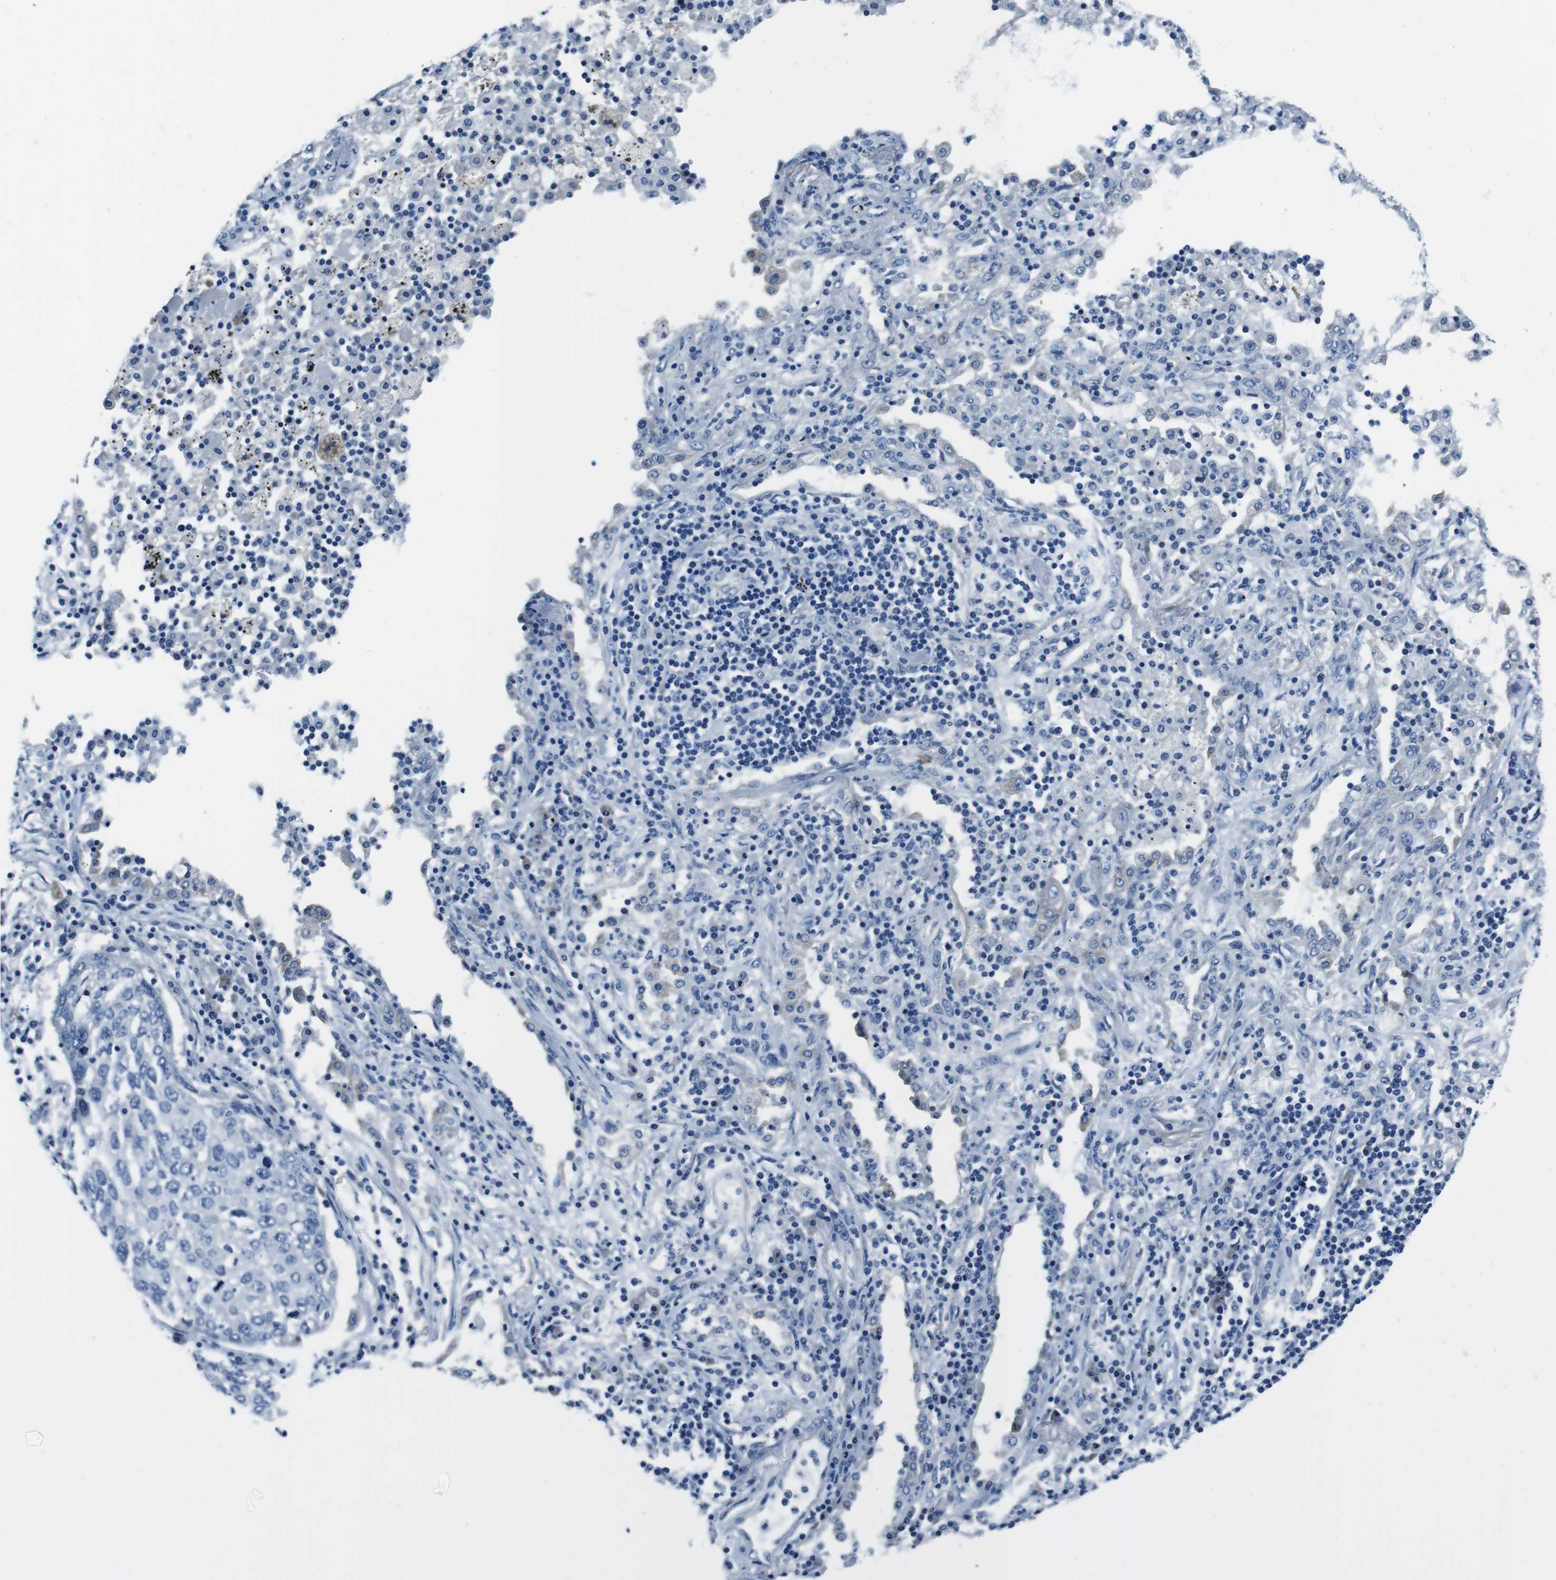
{"staining": {"intensity": "negative", "quantity": "none", "location": "none"}, "tissue": "lung cancer", "cell_type": "Tumor cells", "image_type": "cancer", "snomed": [{"axis": "morphology", "description": "Squamous cell carcinoma, NOS"}, {"axis": "topography", "description": "Lung"}], "caption": "Protein analysis of lung cancer (squamous cell carcinoma) demonstrates no significant staining in tumor cells.", "gene": "CASQ1", "patient": {"sex": "female", "age": 63}}